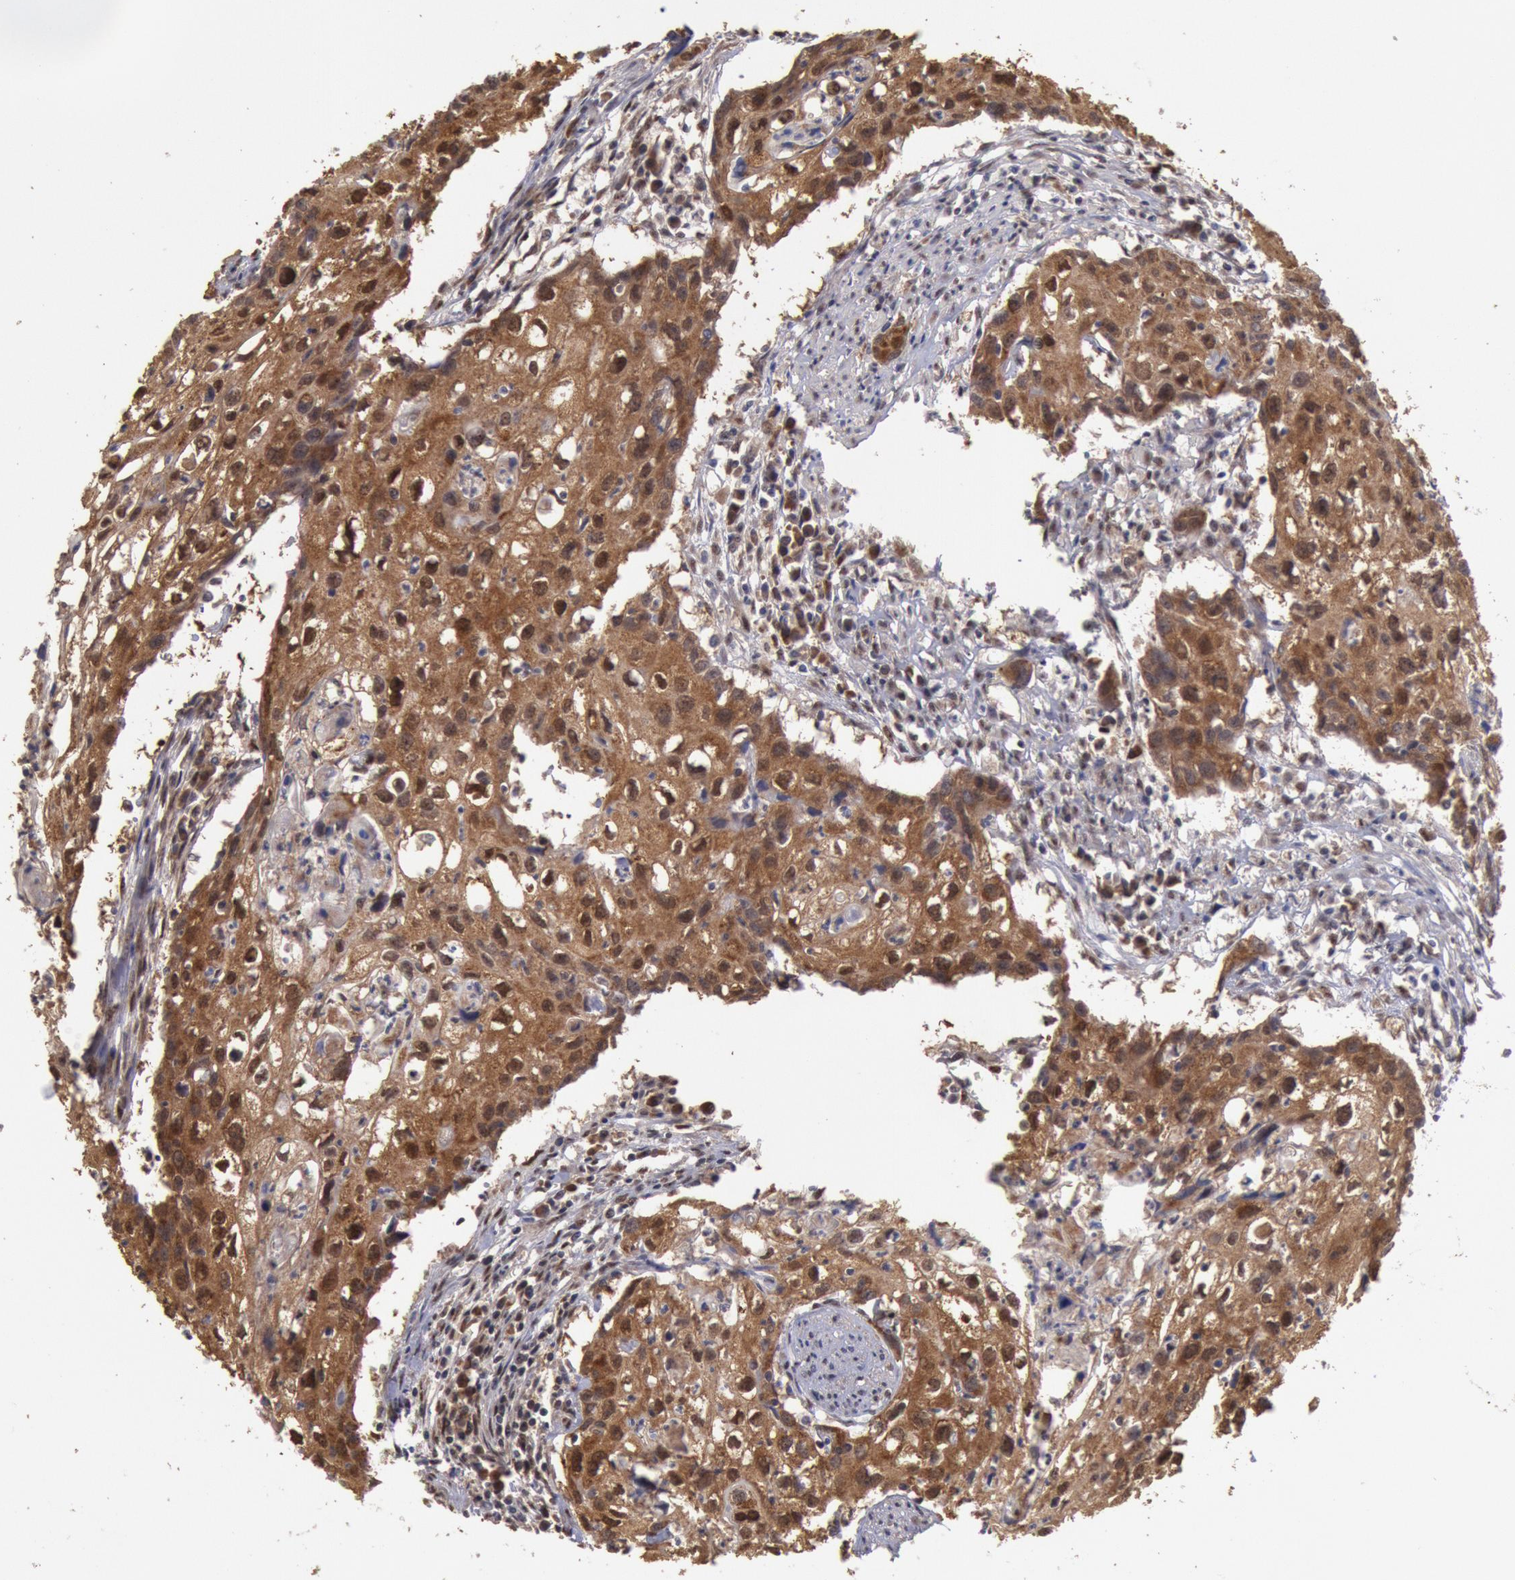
{"staining": {"intensity": "moderate", "quantity": ">75%", "location": "cytoplasmic/membranous,nuclear"}, "tissue": "urothelial cancer", "cell_type": "Tumor cells", "image_type": "cancer", "snomed": [{"axis": "morphology", "description": "Urothelial carcinoma, High grade"}, {"axis": "topography", "description": "Urinary bladder"}], "caption": "High-magnification brightfield microscopy of high-grade urothelial carcinoma stained with DAB (3,3'-diaminobenzidine) (brown) and counterstained with hematoxylin (blue). tumor cells exhibit moderate cytoplasmic/membranous and nuclear staining is seen in about>75% of cells.", "gene": "STX17", "patient": {"sex": "male", "age": 54}}